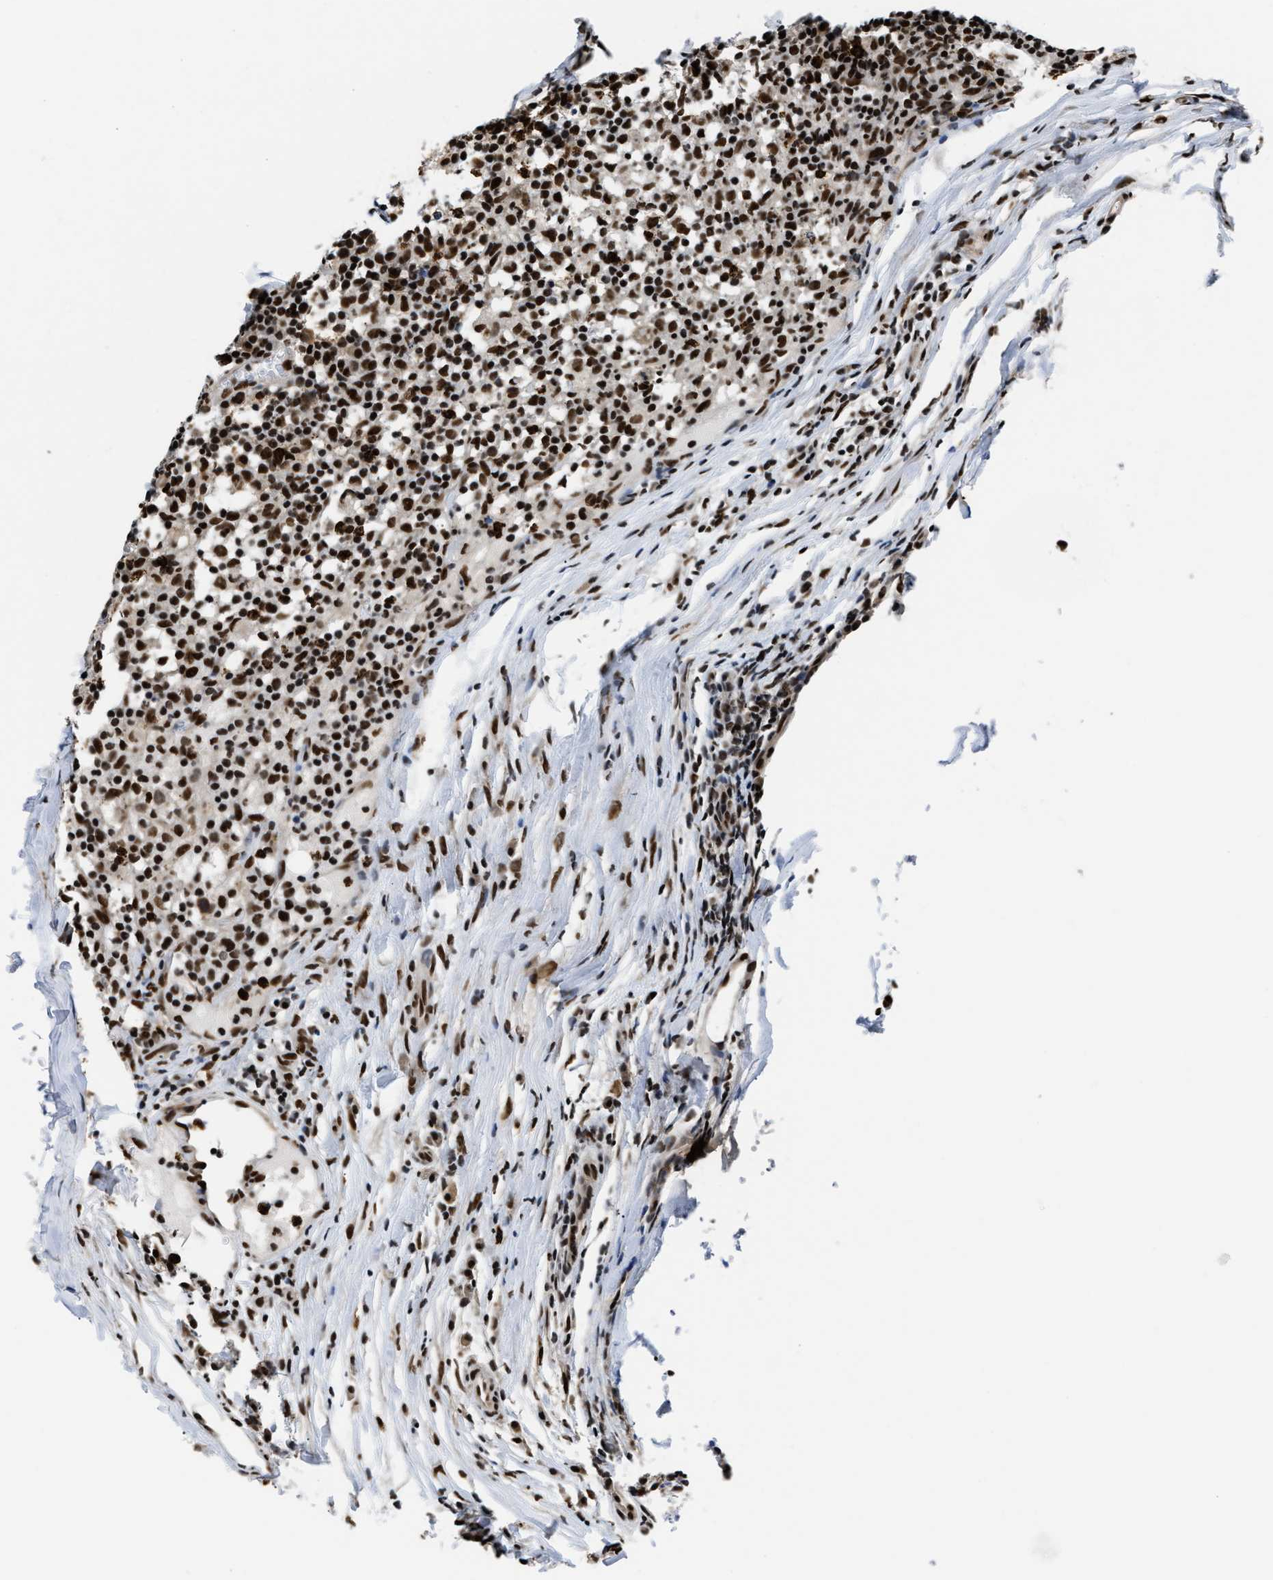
{"staining": {"intensity": "strong", "quantity": ">75%", "location": "cytoplasmic/membranous,nuclear"}, "tissue": "lymph node", "cell_type": "Germinal center cells", "image_type": "normal", "snomed": [{"axis": "morphology", "description": "Normal tissue, NOS"}, {"axis": "morphology", "description": "Inflammation, NOS"}, {"axis": "topography", "description": "Lymph node"}], "caption": "Protein staining demonstrates strong cytoplasmic/membranous,nuclear staining in about >75% of germinal center cells in benign lymph node. (IHC, brightfield microscopy, high magnification).", "gene": "CCNDBP1", "patient": {"sex": "male", "age": 55}}